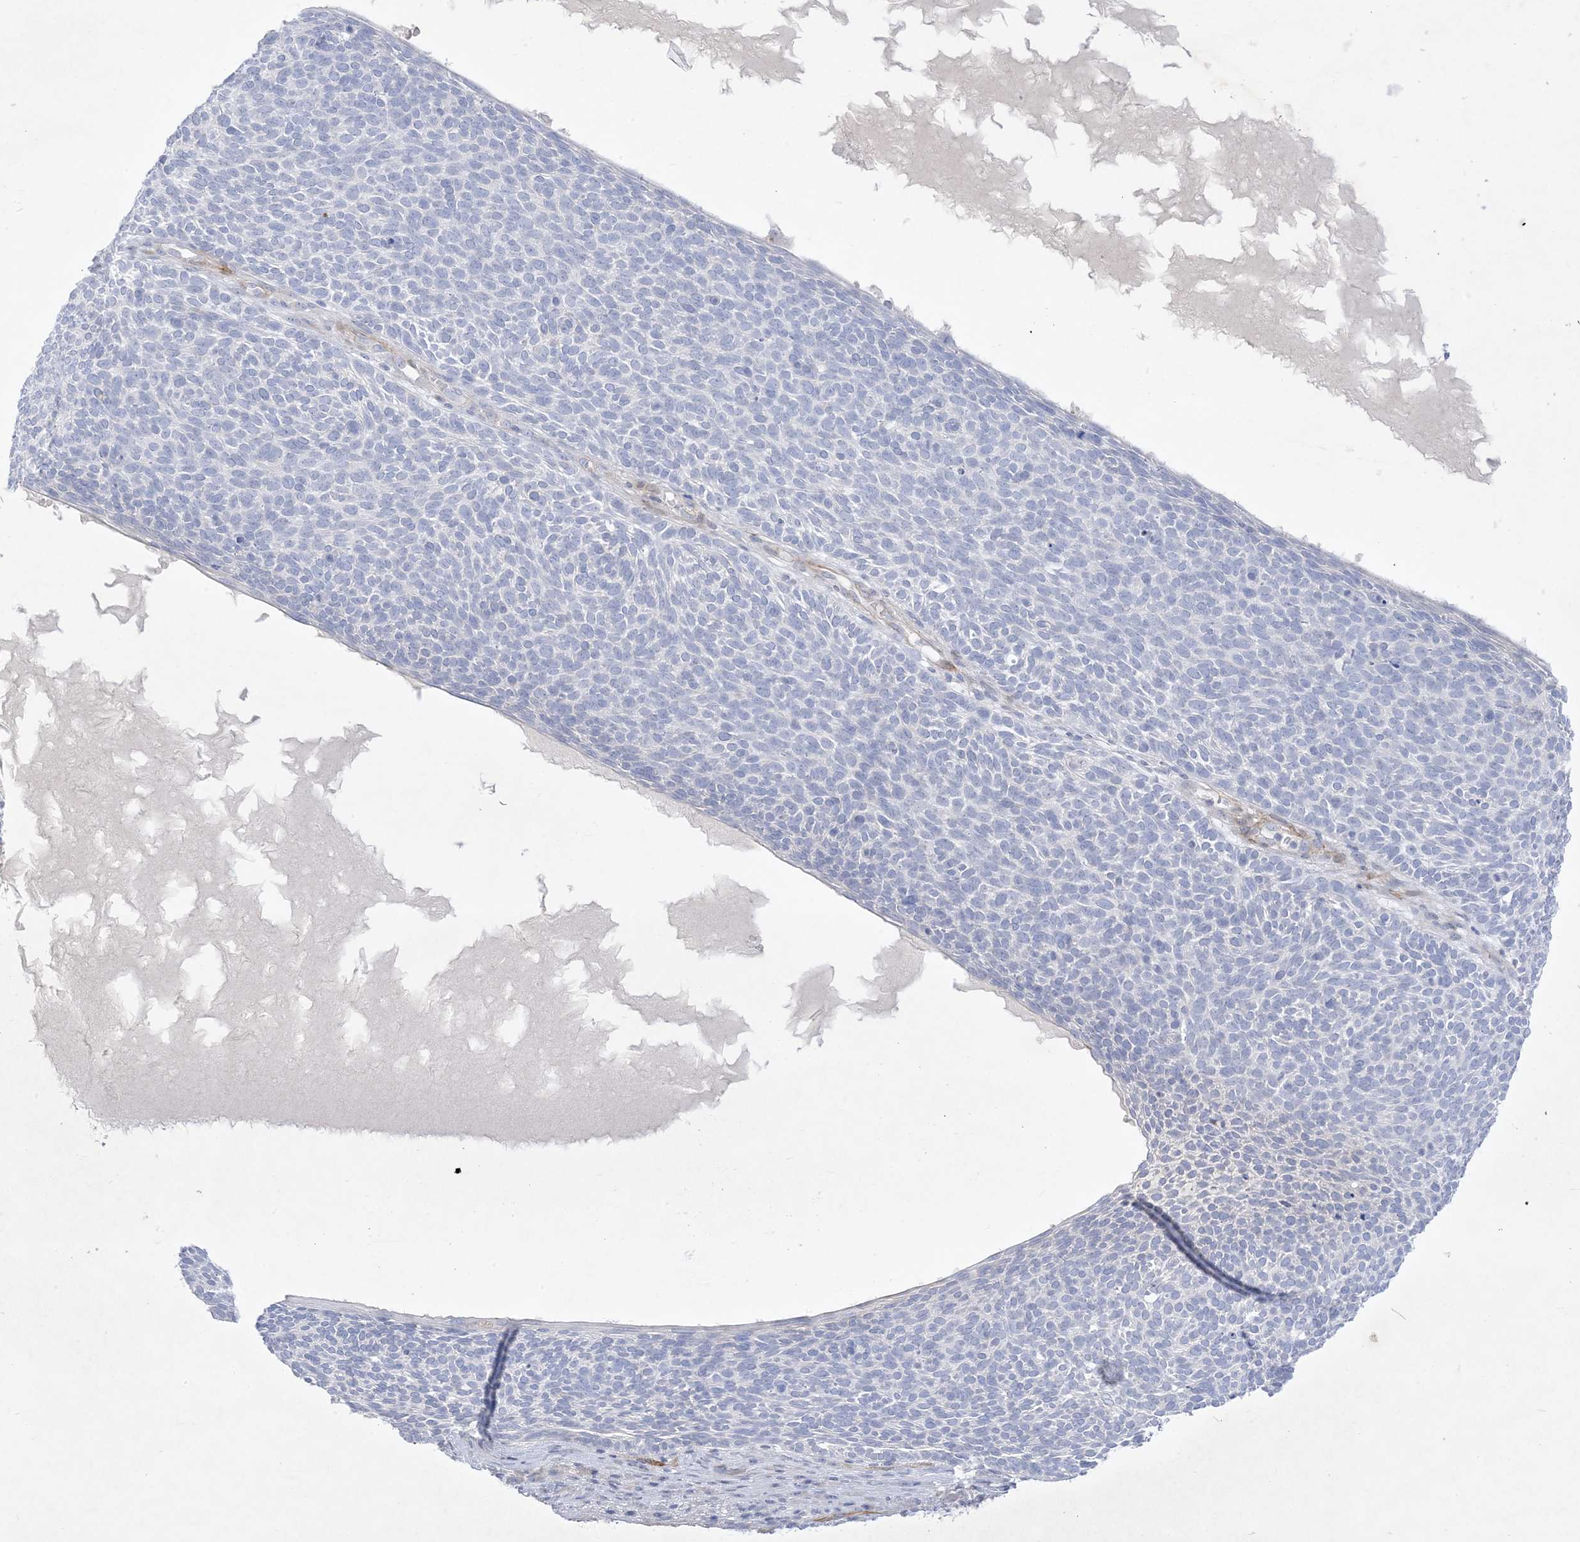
{"staining": {"intensity": "negative", "quantity": "none", "location": "none"}, "tissue": "skin cancer", "cell_type": "Tumor cells", "image_type": "cancer", "snomed": [{"axis": "morphology", "description": "Squamous cell carcinoma, NOS"}, {"axis": "topography", "description": "Skin"}], "caption": "There is no significant positivity in tumor cells of squamous cell carcinoma (skin).", "gene": "B3GNT7", "patient": {"sex": "female", "age": 90}}